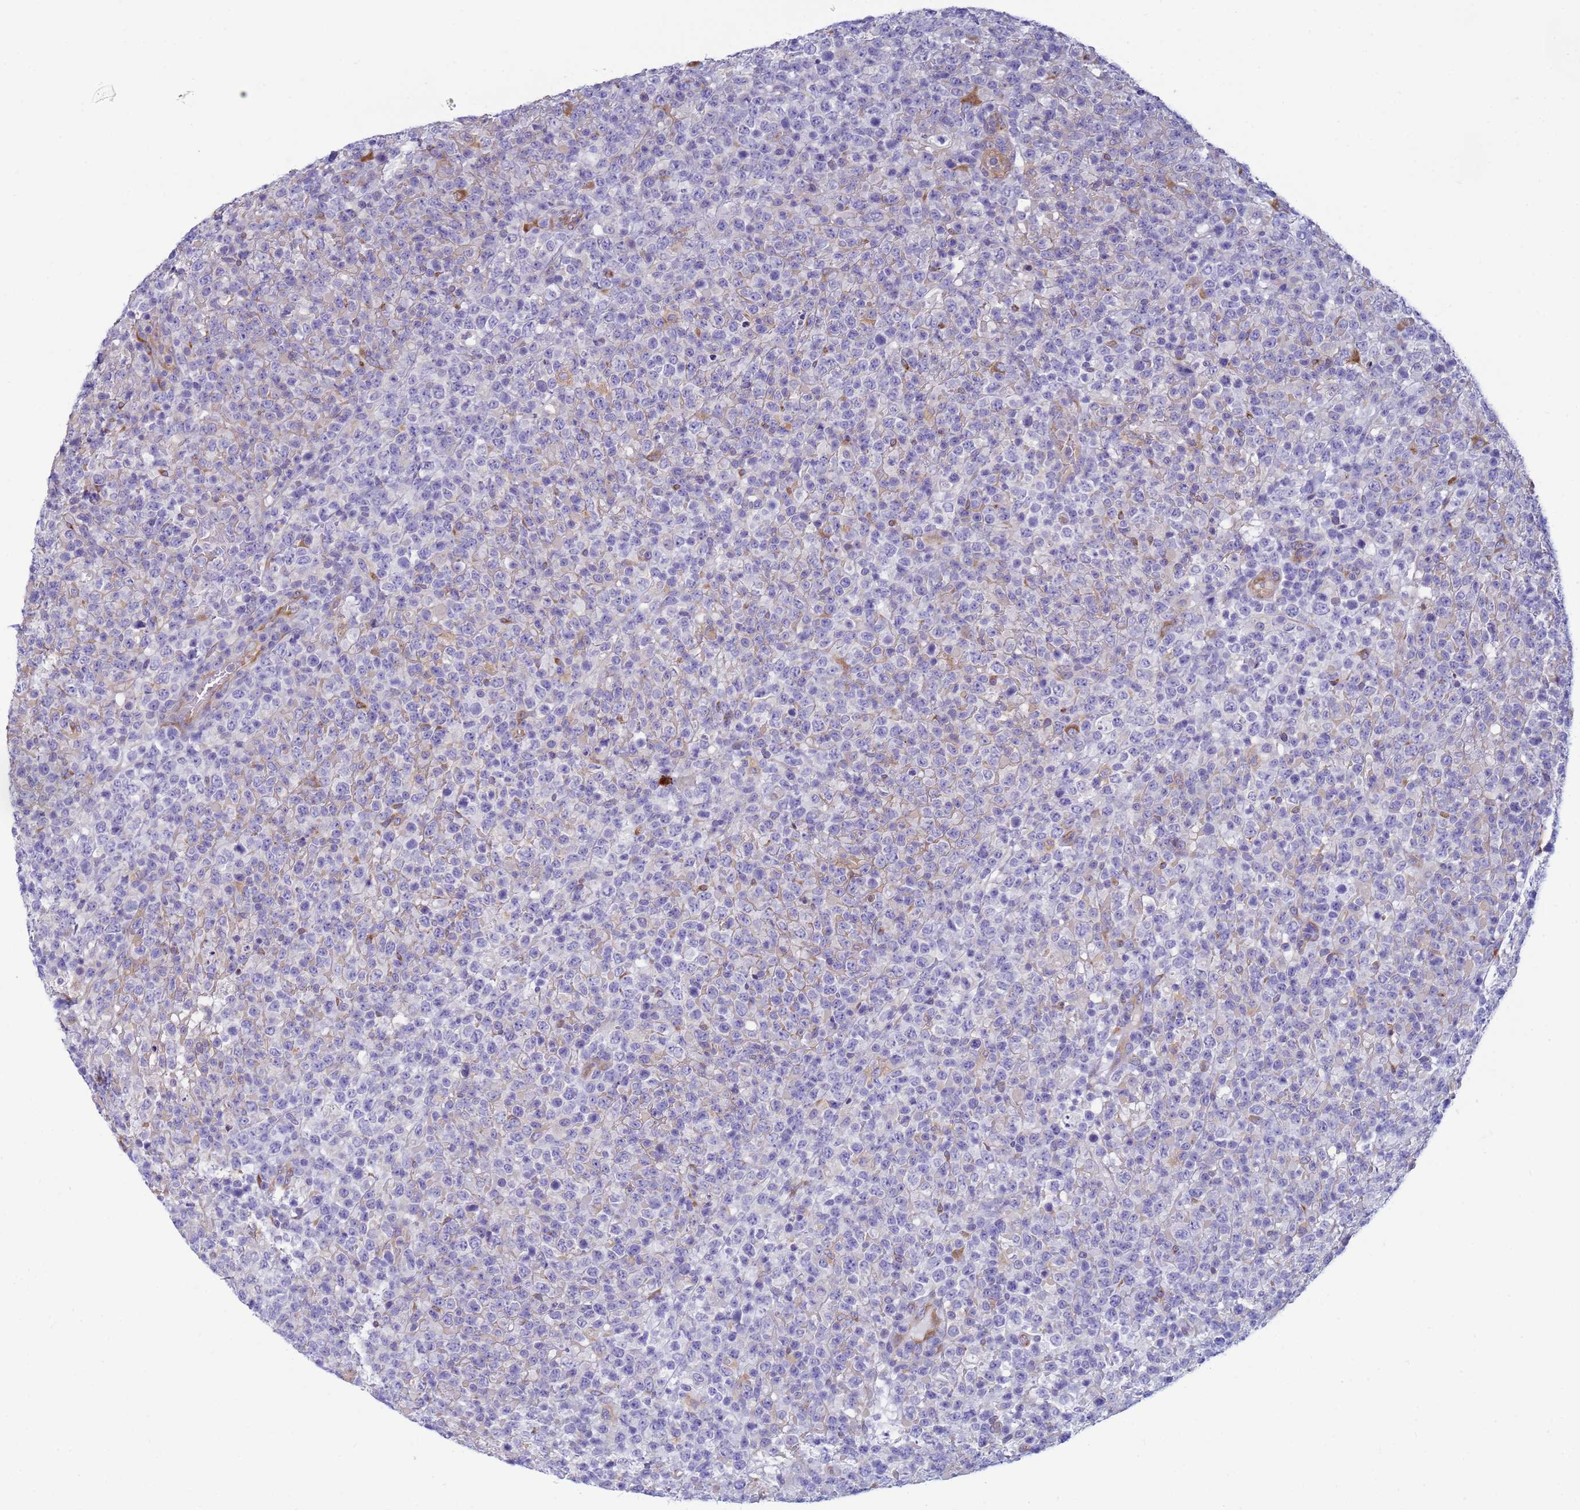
{"staining": {"intensity": "negative", "quantity": "none", "location": "none"}, "tissue": "lymphoma", "cell_type": "Tumor cells", "image_type": "cancer", "snomed": [{"axis": "morphology", "description": "Malignant lymphoma, non-Hodgkin's type, High grade"}, {"axis": "topography", "description": "Colon"}], "caption": "Immunohistochemistry of human high-grade malignant lymphoma, non-Hodgkin's type demonstrates no staining in tumor cells.", "gene": "TRPC6", "patient": {"sex": "female", "age": 53}}